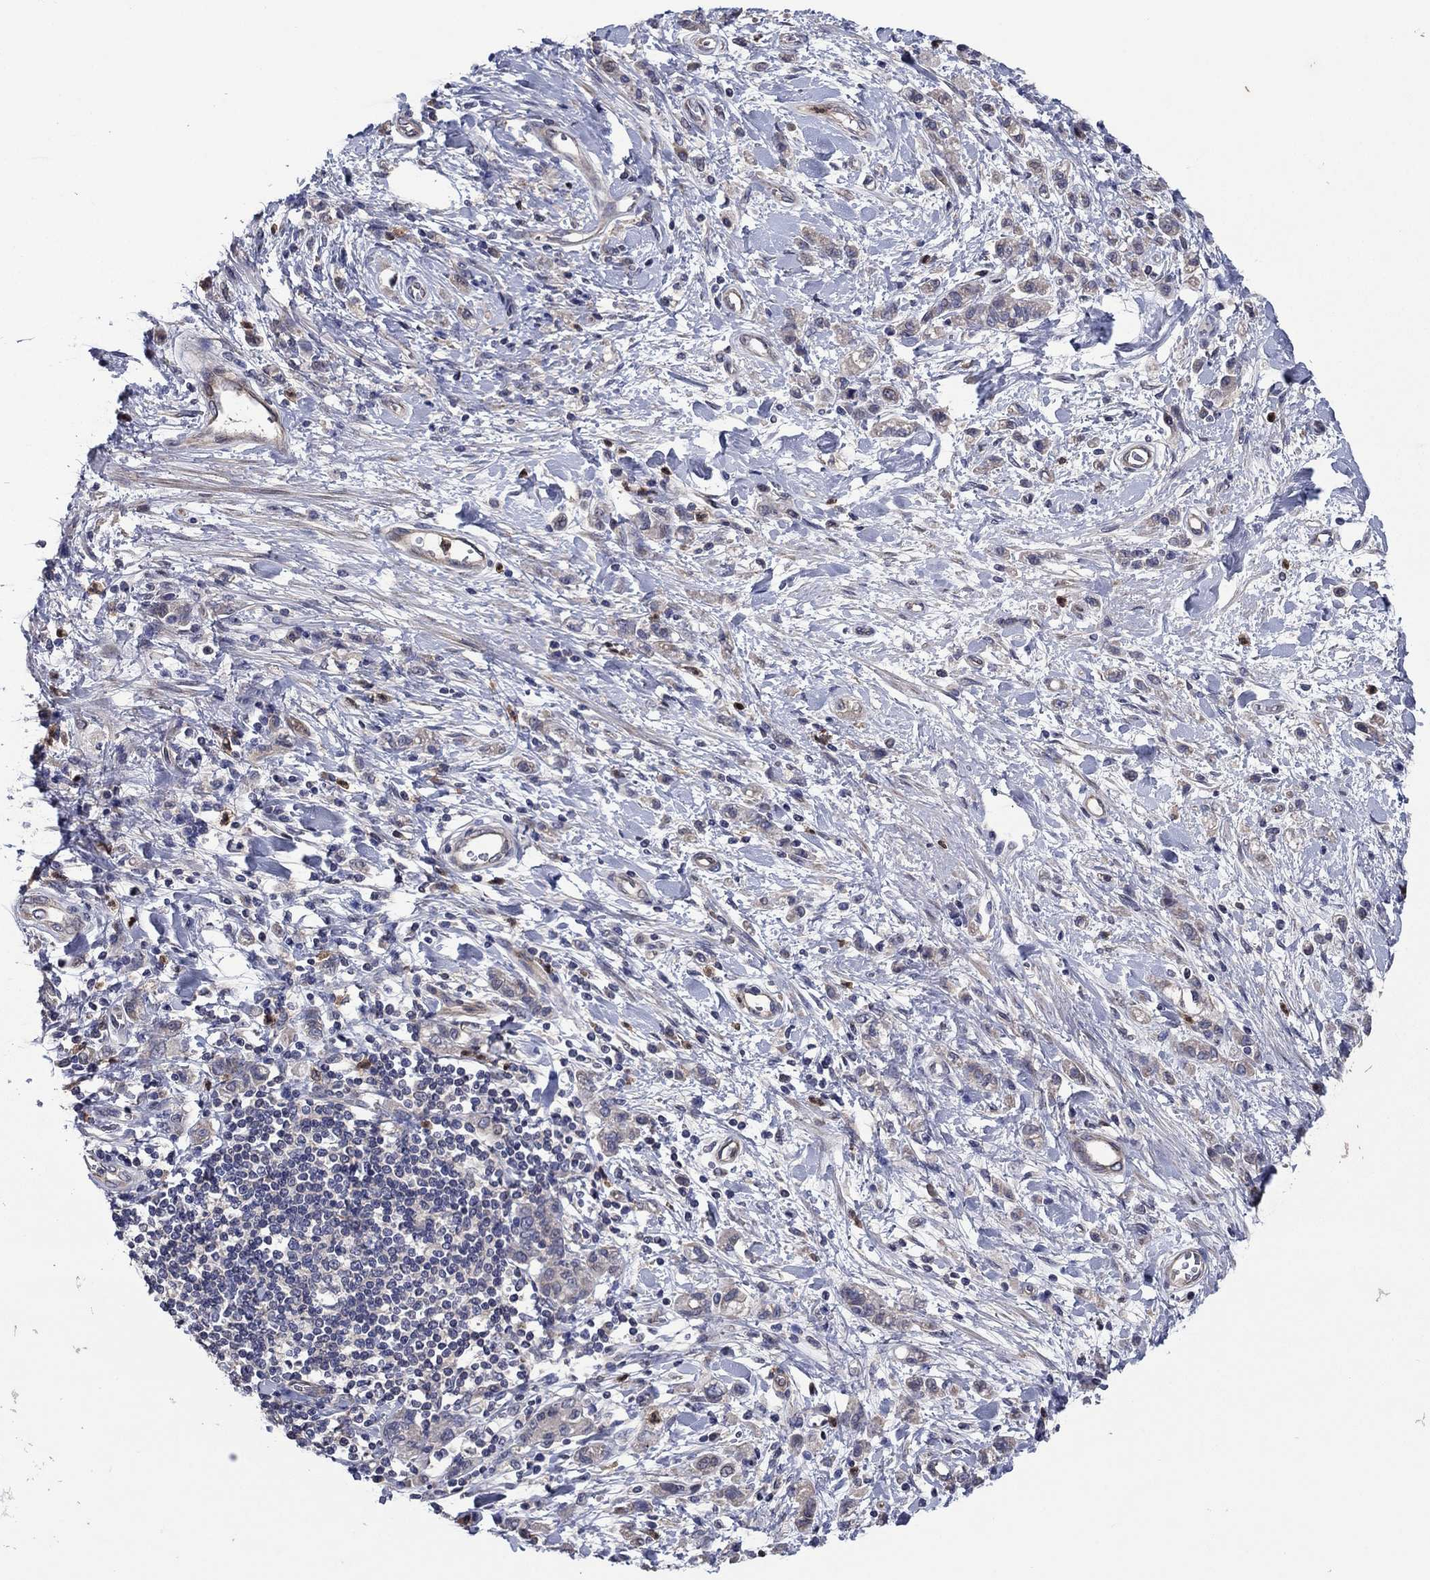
{"staining": {"intensity": "negative", "quantity": "none", "location": "none"}, "tissue": "stomach cancer", "cell_type": "Tumor cells", "image_type": "cancer", "snomed": [{"axis": "morphology", "description": "Adenocarcinoma, NOS"}, {"axis": "topography", "description": "Stomach"}], "caption": "DAB (3,3'-diaminobenzidine) immunohistochemical staining of stomach cancer exhibits no significant positivity in tumor cells. Brightfield microscopy of immunohistochemistry stained with DAB (3,3'-diaminobenzidine) (brown) and hematoxylin (blue), captured at high magnification.", "gene": "MSRB1", "patient": {"sex": "male", "age": 77}}